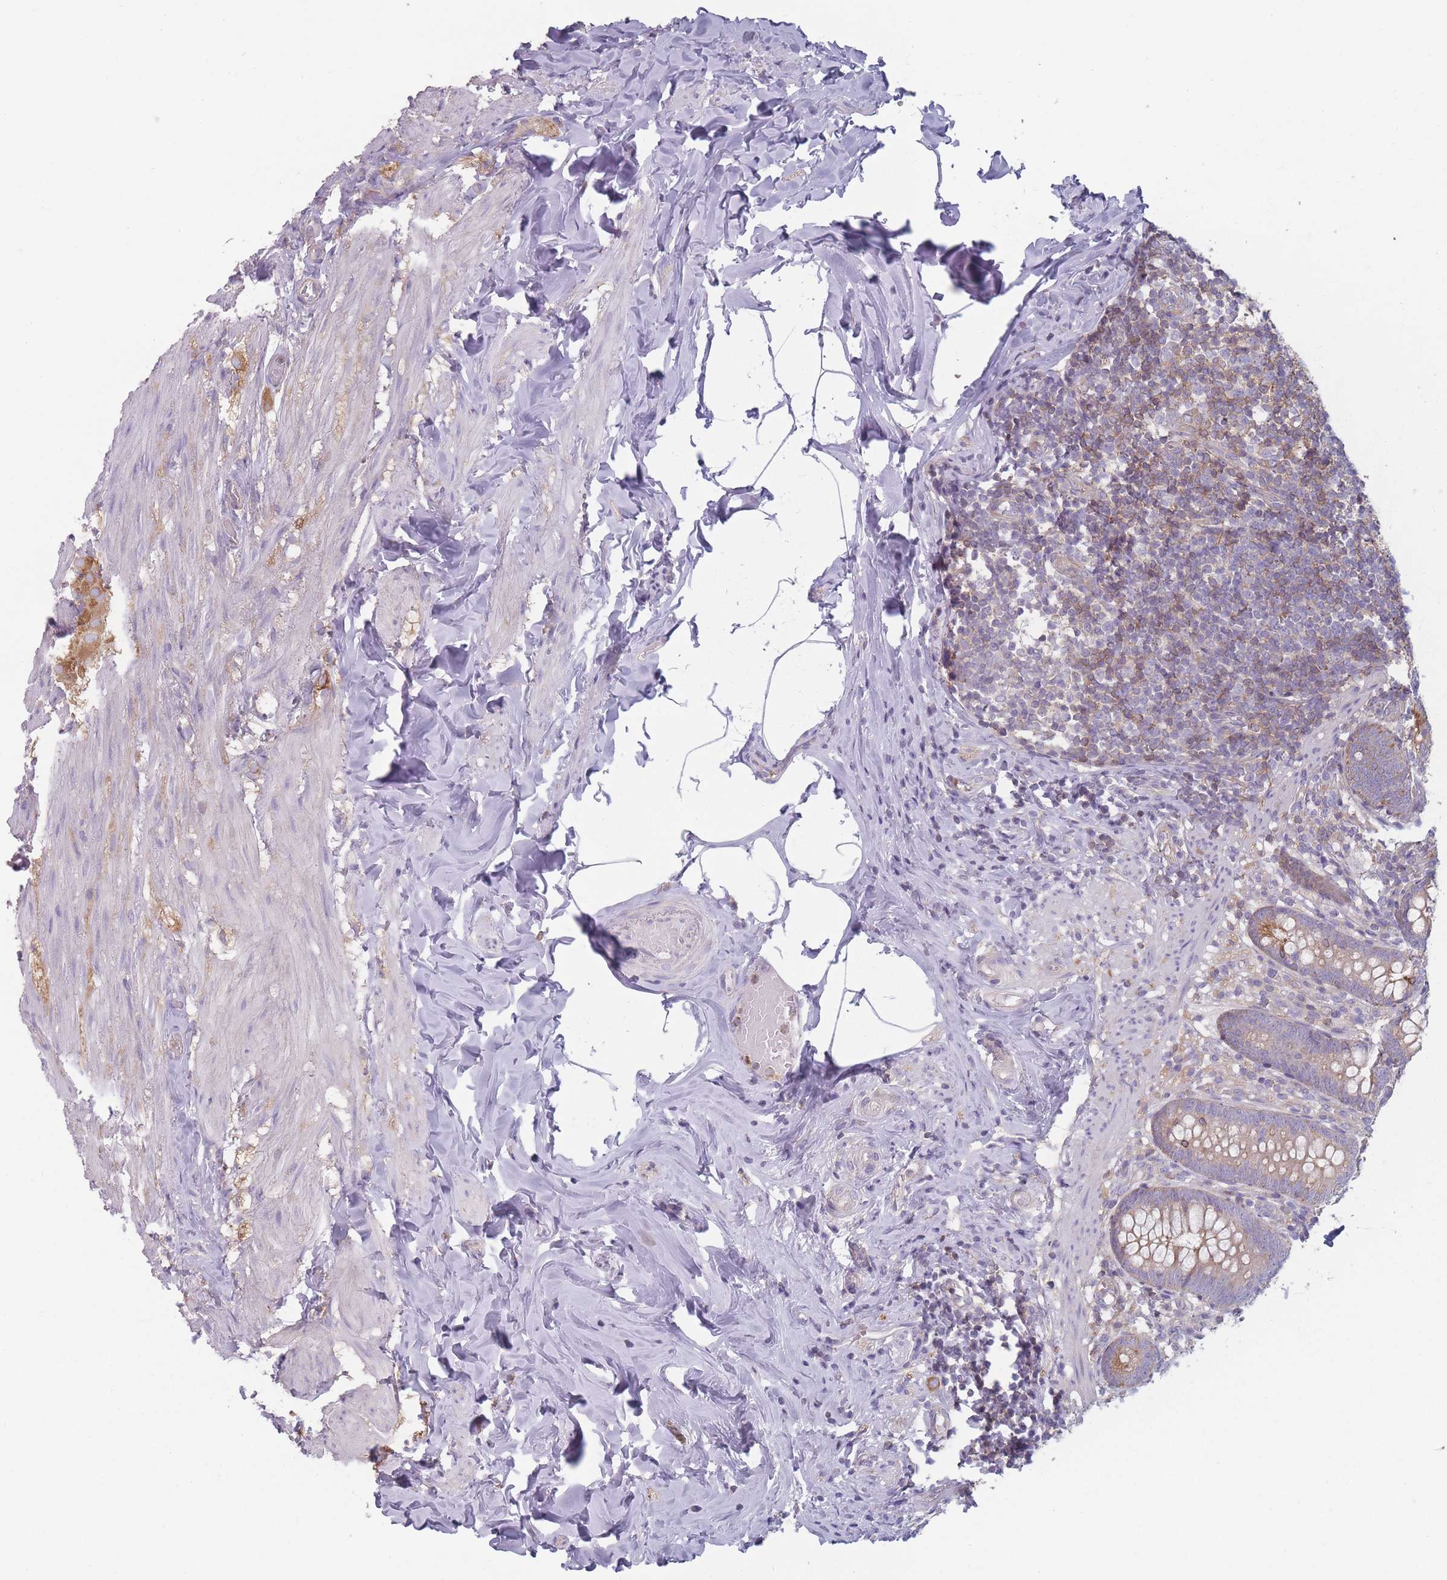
{"staining": {"intensity": "strong", "quantity": "25%-75%", "location": "cytoplasmic/membranous"}, "tissue": "appendix", "cell_type": "Glandular cells", "image_type": "normal", "snomed": [{"axis": "morphology", "description": "Normal tissue, NOS"}, {"axis": "topography", "description": "Appendix"}], "caption": "Protein staining of unremarkable appendix exhibits strong cytoplasmic/membranous staining in about 25%-75% of glandular cells. (IHC, brightfield microscopy, high magnification).", "gene": "HSBP1L1", "patient": {"sex": "male", "age": 55}}